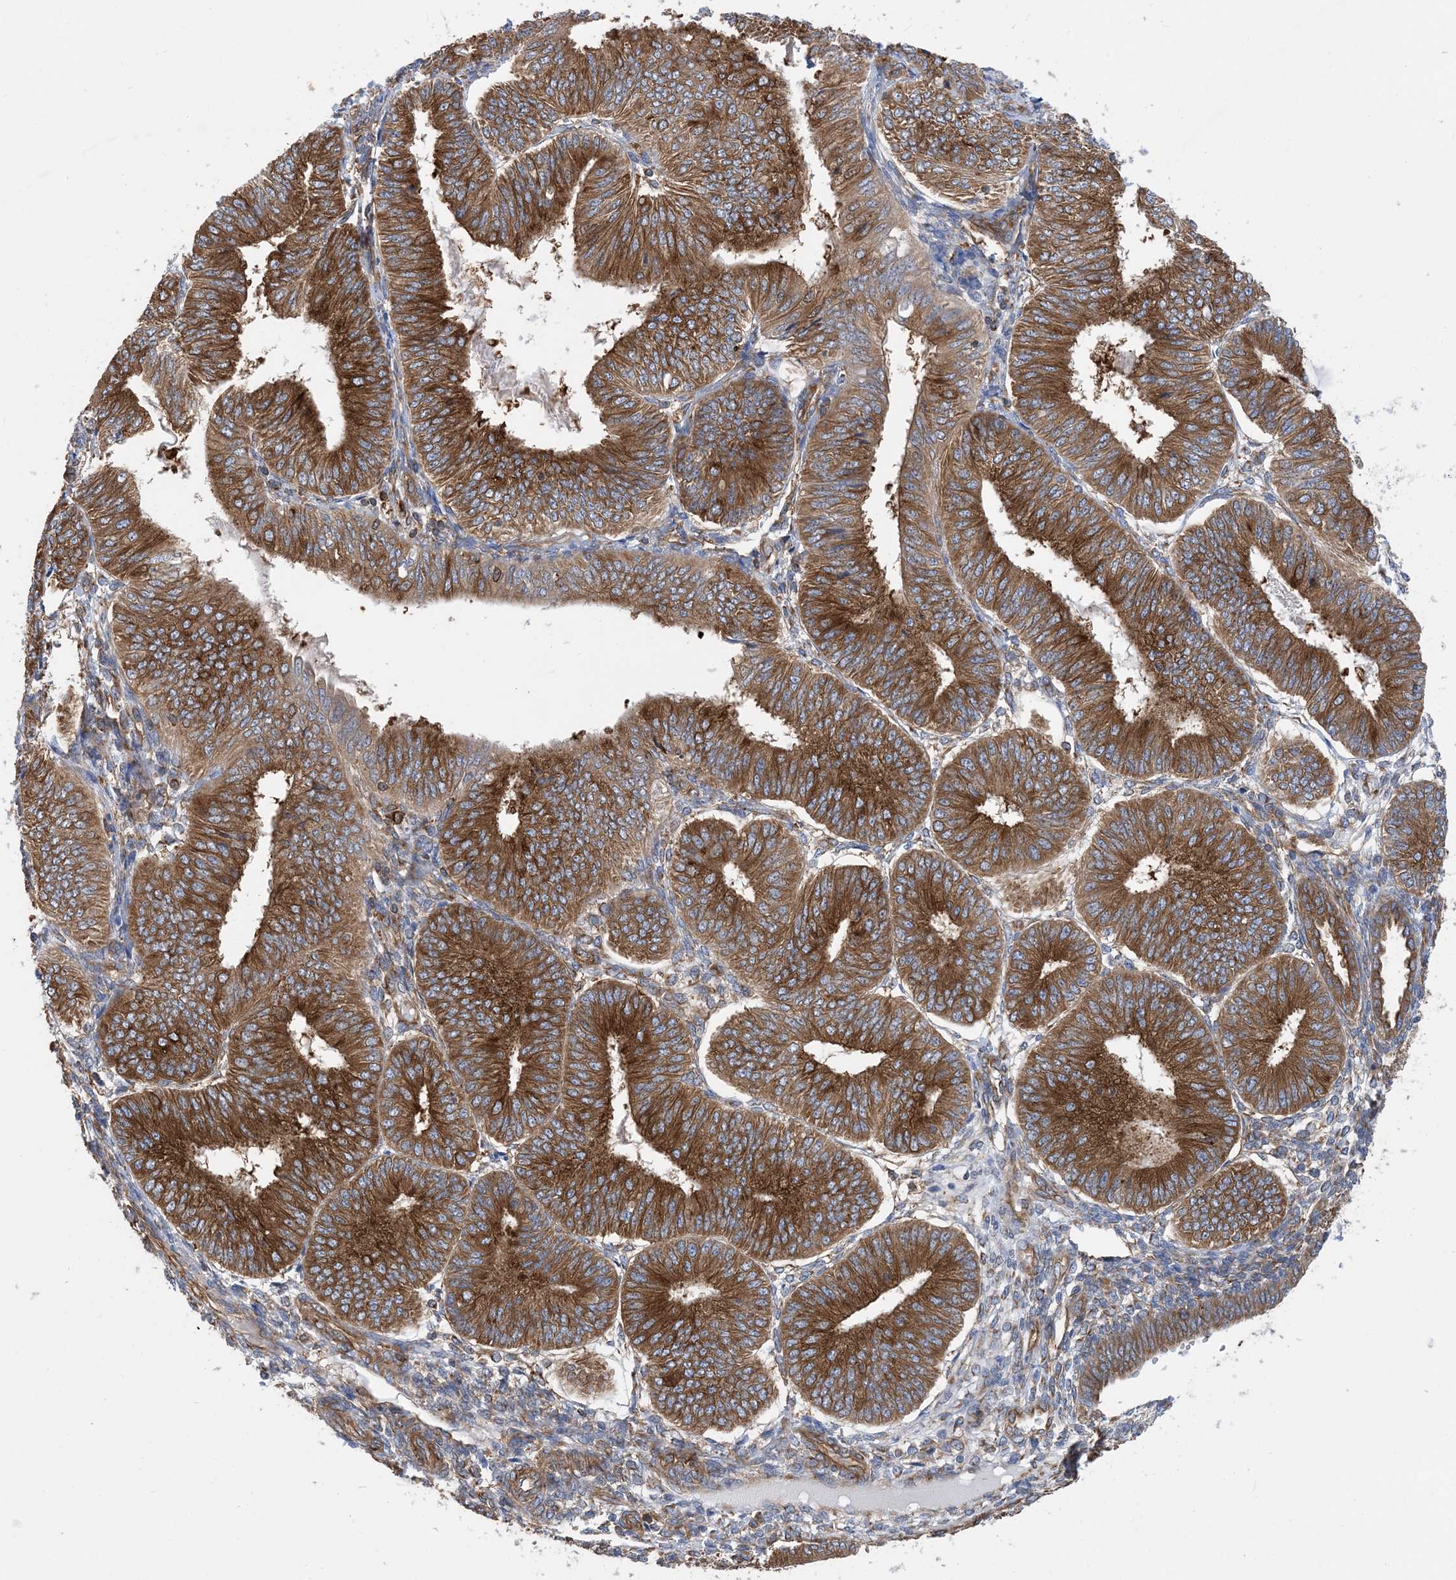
{"staining": {"intensity": "strong", "quantity": ">75%", "location": "cytoplasmic/membranous"}, "tissue": "endometrial cancer", "cell_type": "Tumor cells", "image_type": "cancer", "snomed": [{"axis": "morphology", "description": "Adenocarcinoma, NOS"}, {"axis": "topography", "description": "Endometrium"}], "caption": "A micrograph of human endometrial cancer (adenocarcinoma) stained for a protein displays strong cytoplasmic/membranous brown staining in tumor cells.", "gene": "DYNC1LI1", "patient": {"sex": "female", "age": 58}}